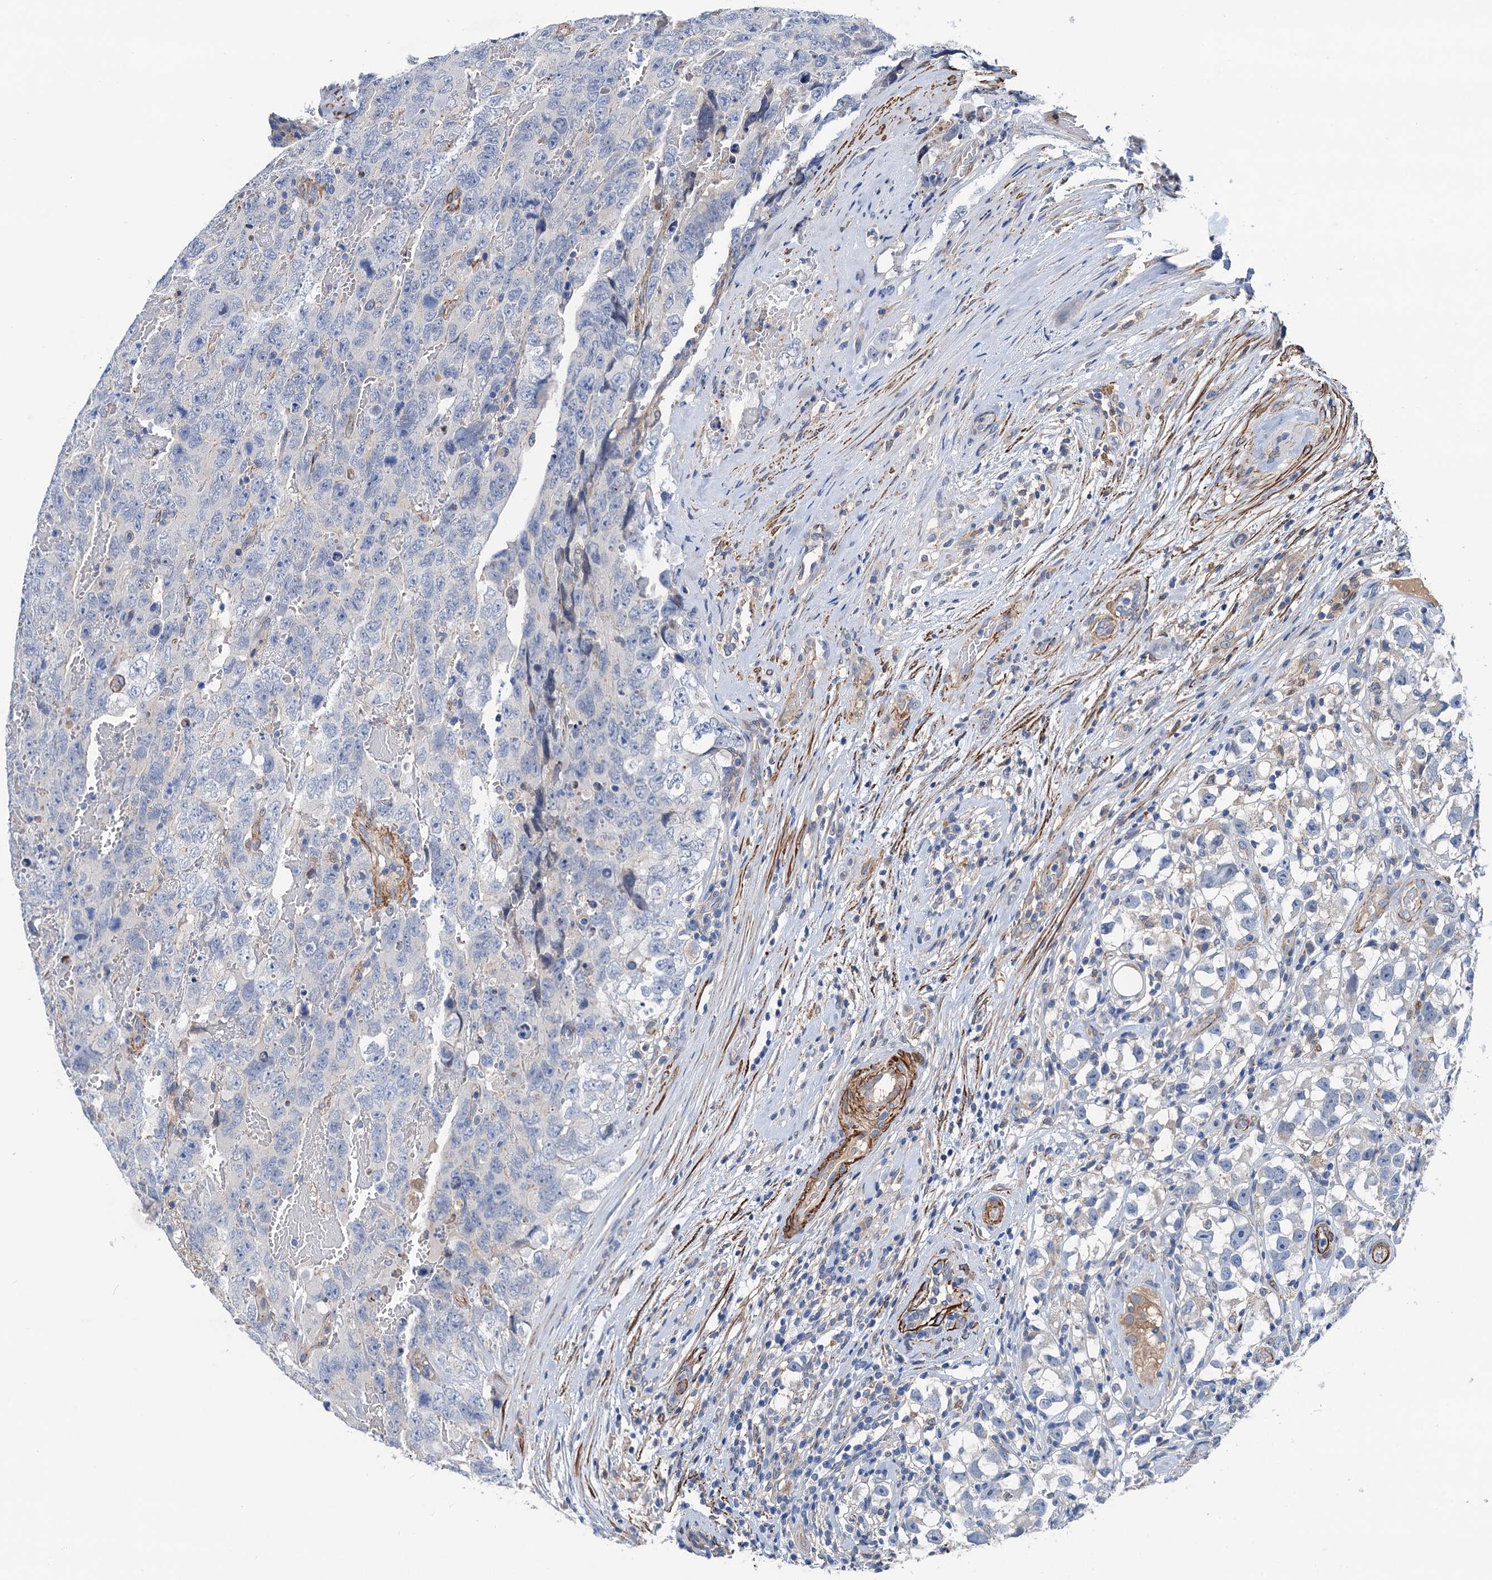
{"staining": {"intensity": "negative", "quantity": "none", "location": "none"}, "tissue": "testis cancer", "cell_type": "Tumor cells", "image_type": "cancer", "snomed": [{"axis": "morphology", "description": "Carcinoma, Embryonal, NOS"}, {"axis": "topography", "description": "Testis"}], "caption": "Tumor cells show no significant expression in testis cancer (embryonal carcinoma). (Immunohistochemistry (ihc), brightfield microscopy, high magnification).", "gene": "CSTPP1", "patient": {"sex": "male", "age": 45}}